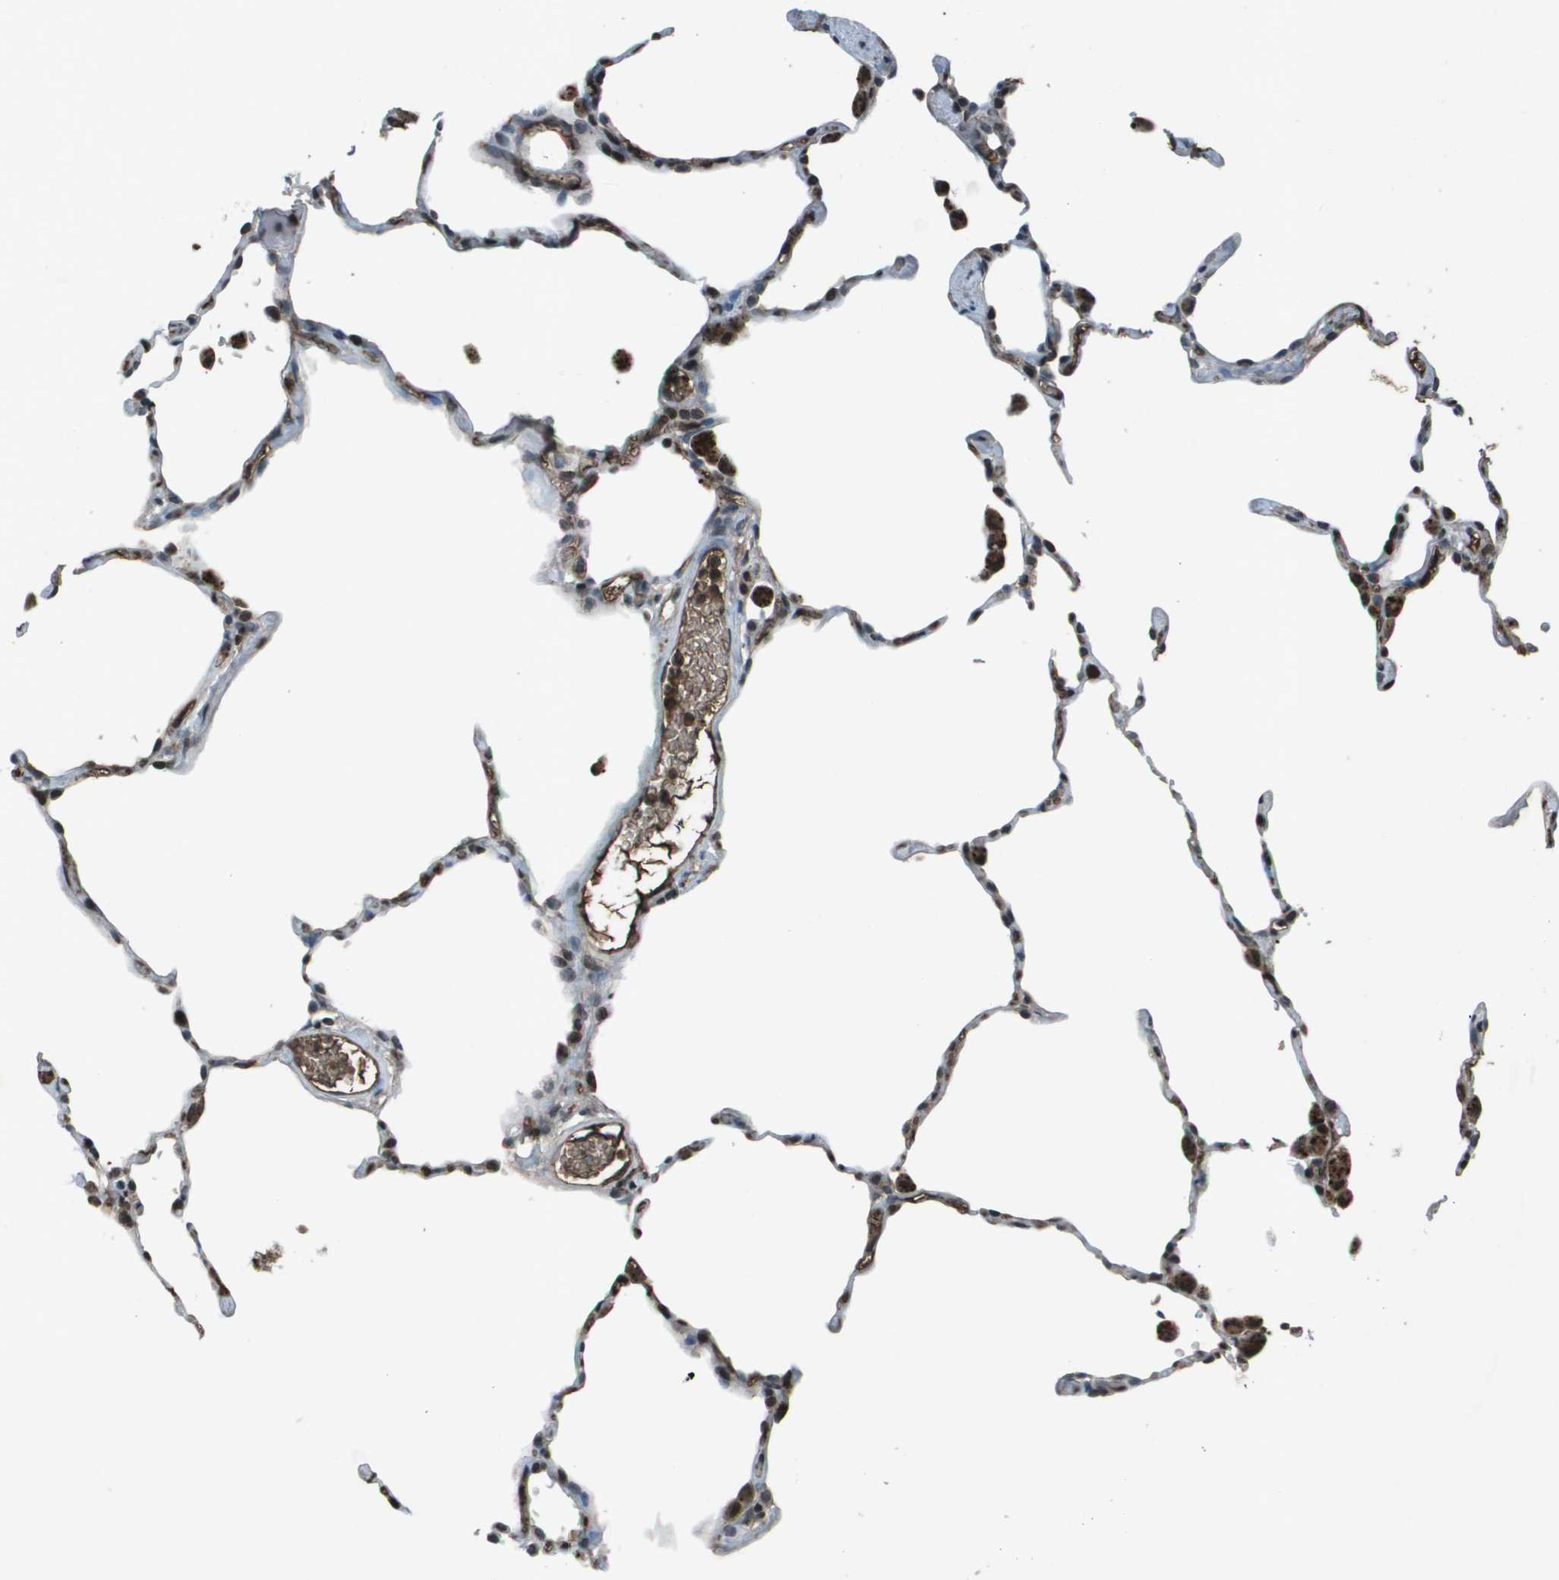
{"staining": {"intensity": "weak", "quantity": "<25%", "location": "cytoplasmic/membranous"}, "tissue": "lung", "cell_type": "Alveolar cells", "image_type": "normal", "snomed": [{"axis": "morphology", "description": "Normal tissue, NOS"}, {"axis": "topography", "description": "Lung"}], "caption": "High magnification brightfield microscopy of benign lung stained with DAB (brown) and counterstained with hematoxylin (blue): alveolar cells show no significant staining. (DAB (3,3'-diaminobenzidine) immunohistochemistry (IHC), high magnification).", "gene": "CXCL12", "patient": {"sex": "female", "age": 49}}